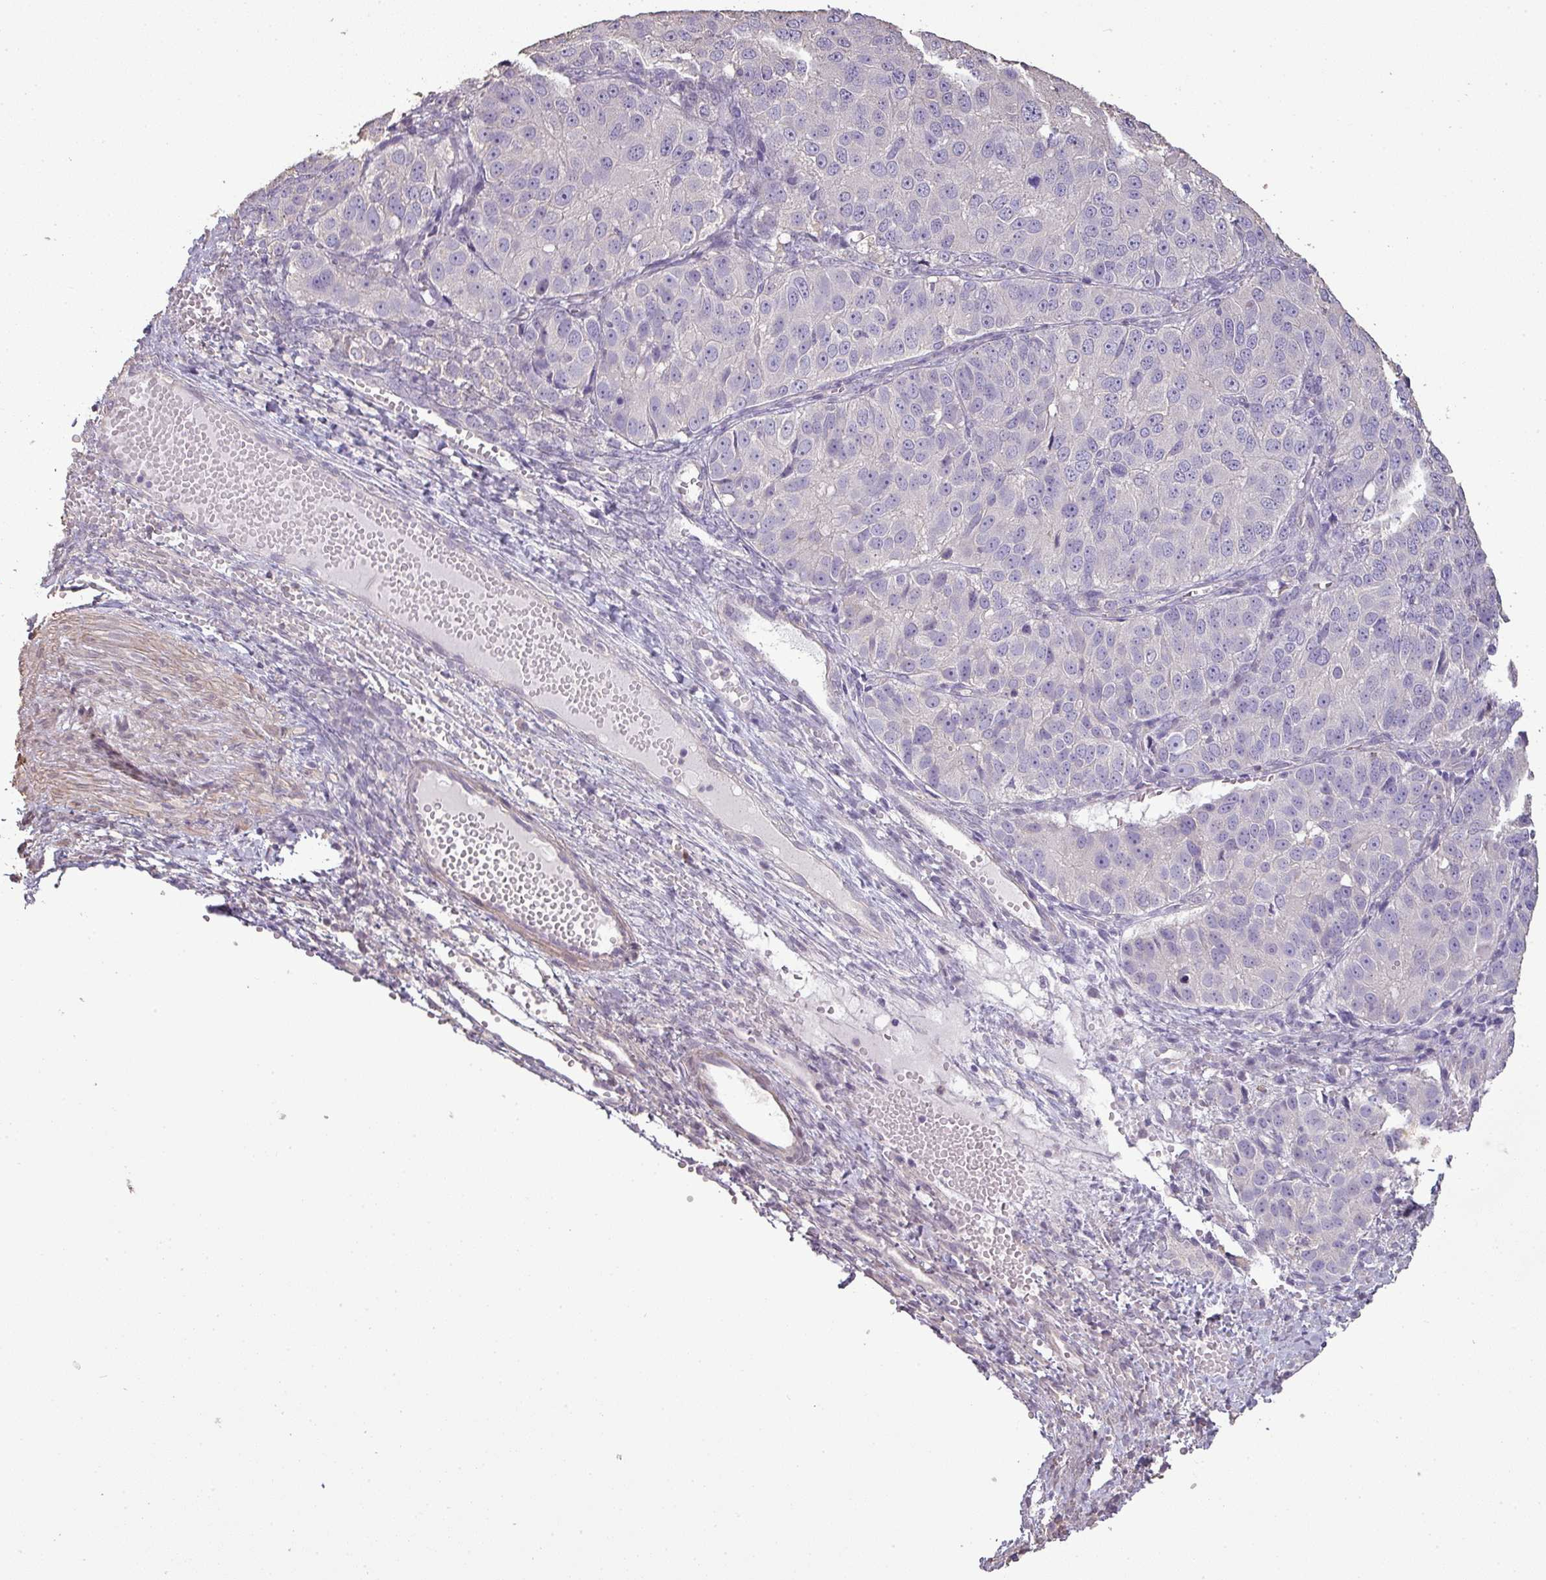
{"staining": {"intensity": "negative", "quantity": "none", "location": "none"}, "tissue": "ovarian cancer", "cell_type": "Tumor cells", "image_type": "cancer", "snomed": [{"axis": "morphology", "description": "Carcinoma, endometroid"}, {"axis": "topography", "description": "Ovary"}], "caption": "Immunohistochemistry (IHC) micrograph of ovarian cancer (endometroid carcinoma) stained for a protein (brown), which displays no expression in tumor cells.", "gene": "LY9", "patient": {"sex": "female", "age": 51}}